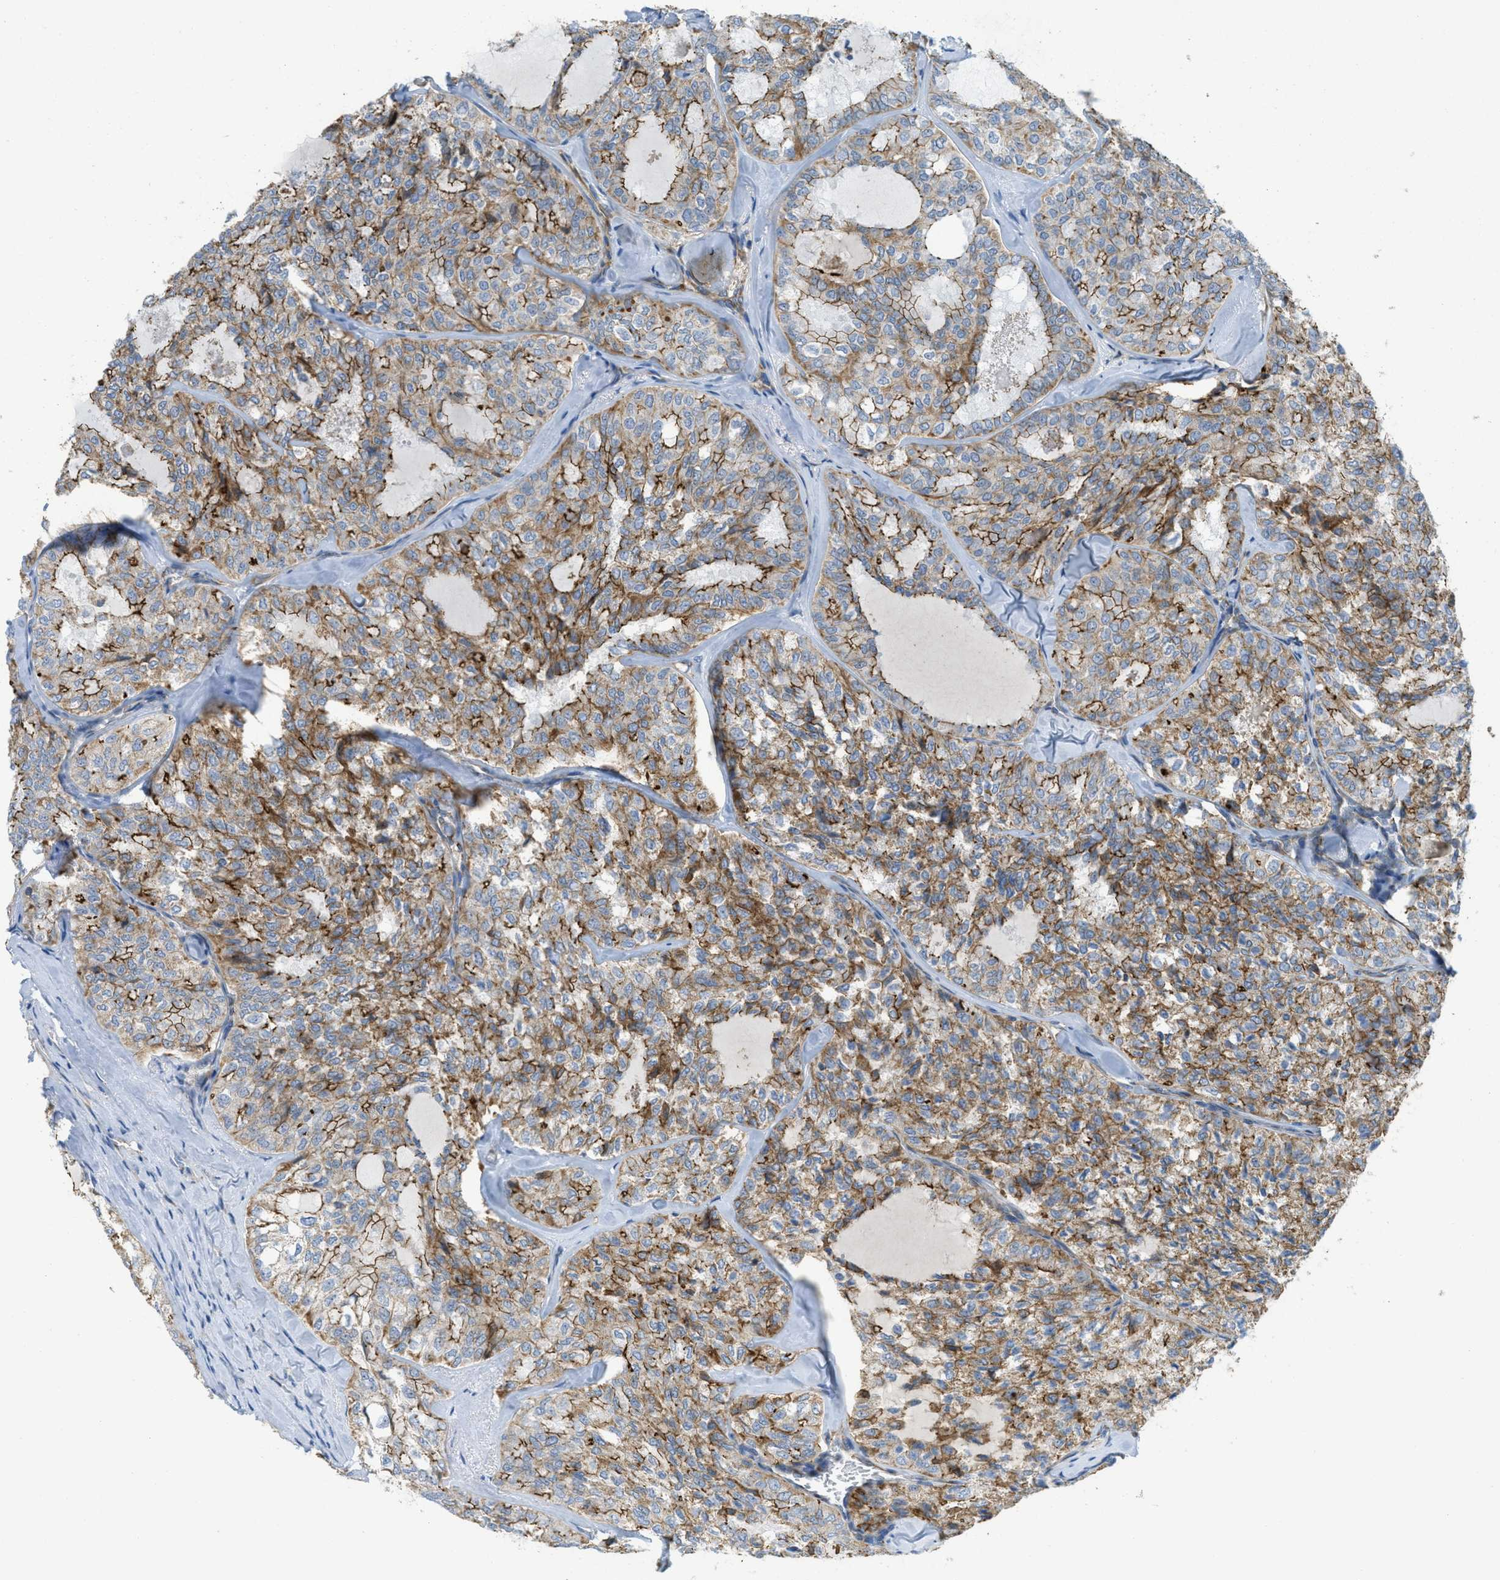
{"staining": {"intensity": "strong", "quantity": ">75%", "location": "cytoplasmic/membranous"}, "tissue": "thyroid cancer", "cell_type": "Tumor cells", "image_type": "cancer", "snomed": [{"axis": "morphology", "description": "Follicular adenoma carcinoma, NOS"}, {"axis": "topography", "description": "Thyroid gland"}], "caption": "Thyroid cancer stained with a brown dye reveals strong cytoplasmic/membranous positive positivity in about >75% of tumor cells.", "gene": "BTN3A1", "patient": {"sex": "male", "age": 75}}